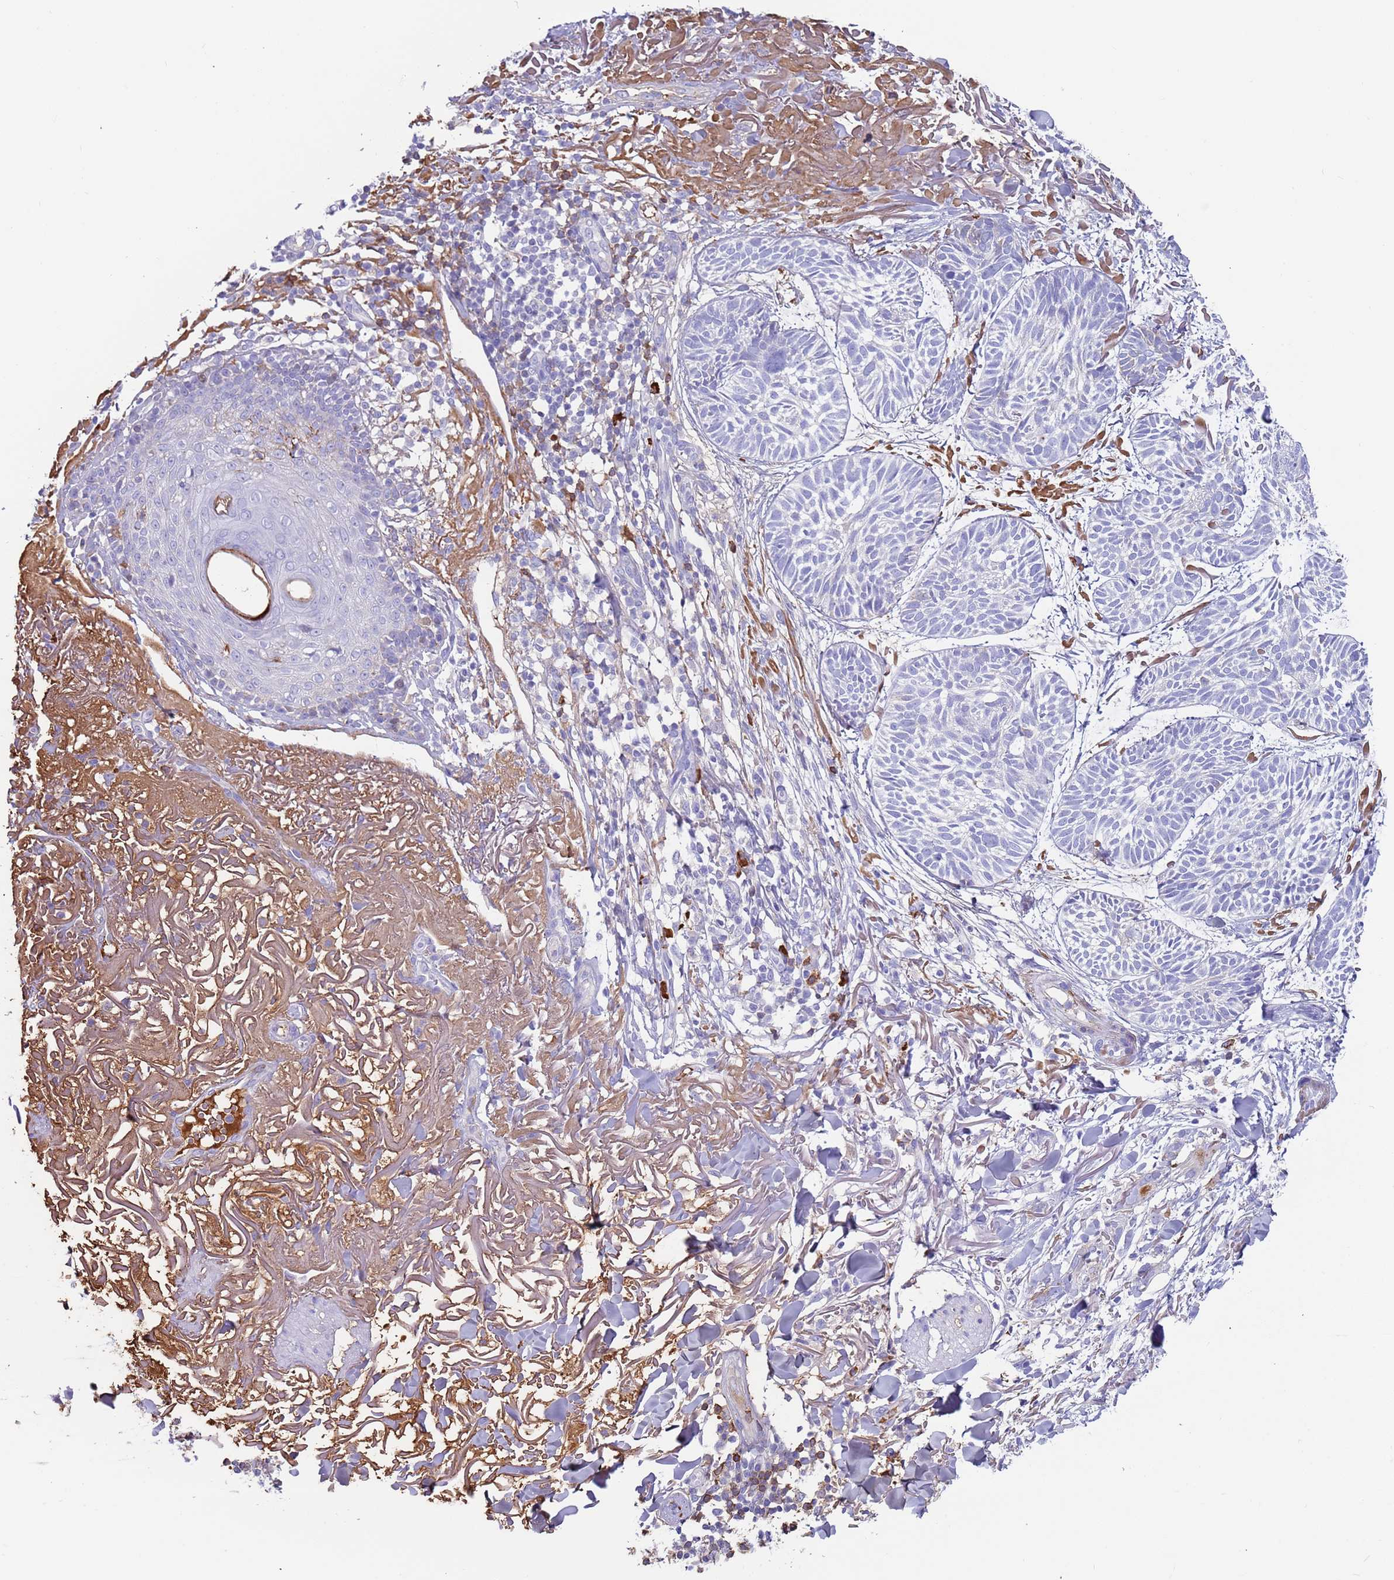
{"staining": {"intensity": "negative", "quantity": "none", "location": "none"}, "tissue": "skin cancer", "cell_type": "Tumor cells", "image_type": "cancer", "snomed": [{"axis": "morphology", "description": "Normal tissue, NOS"}, {"axis": "morphology", "description": "Basal cell carcinoma"}, {"axis": "topography", "description": "Skin"}], "caption": "The IHC photomicrograph has no significant expression in tumor cells of skin cancer (basal cell carcinoma) tissue. (DAB immunohistochemistry visualized using brightfield microscopy, high magnification).", "gene": "CYSLTR2", "patient": {"sex": "male", "age": 66}}